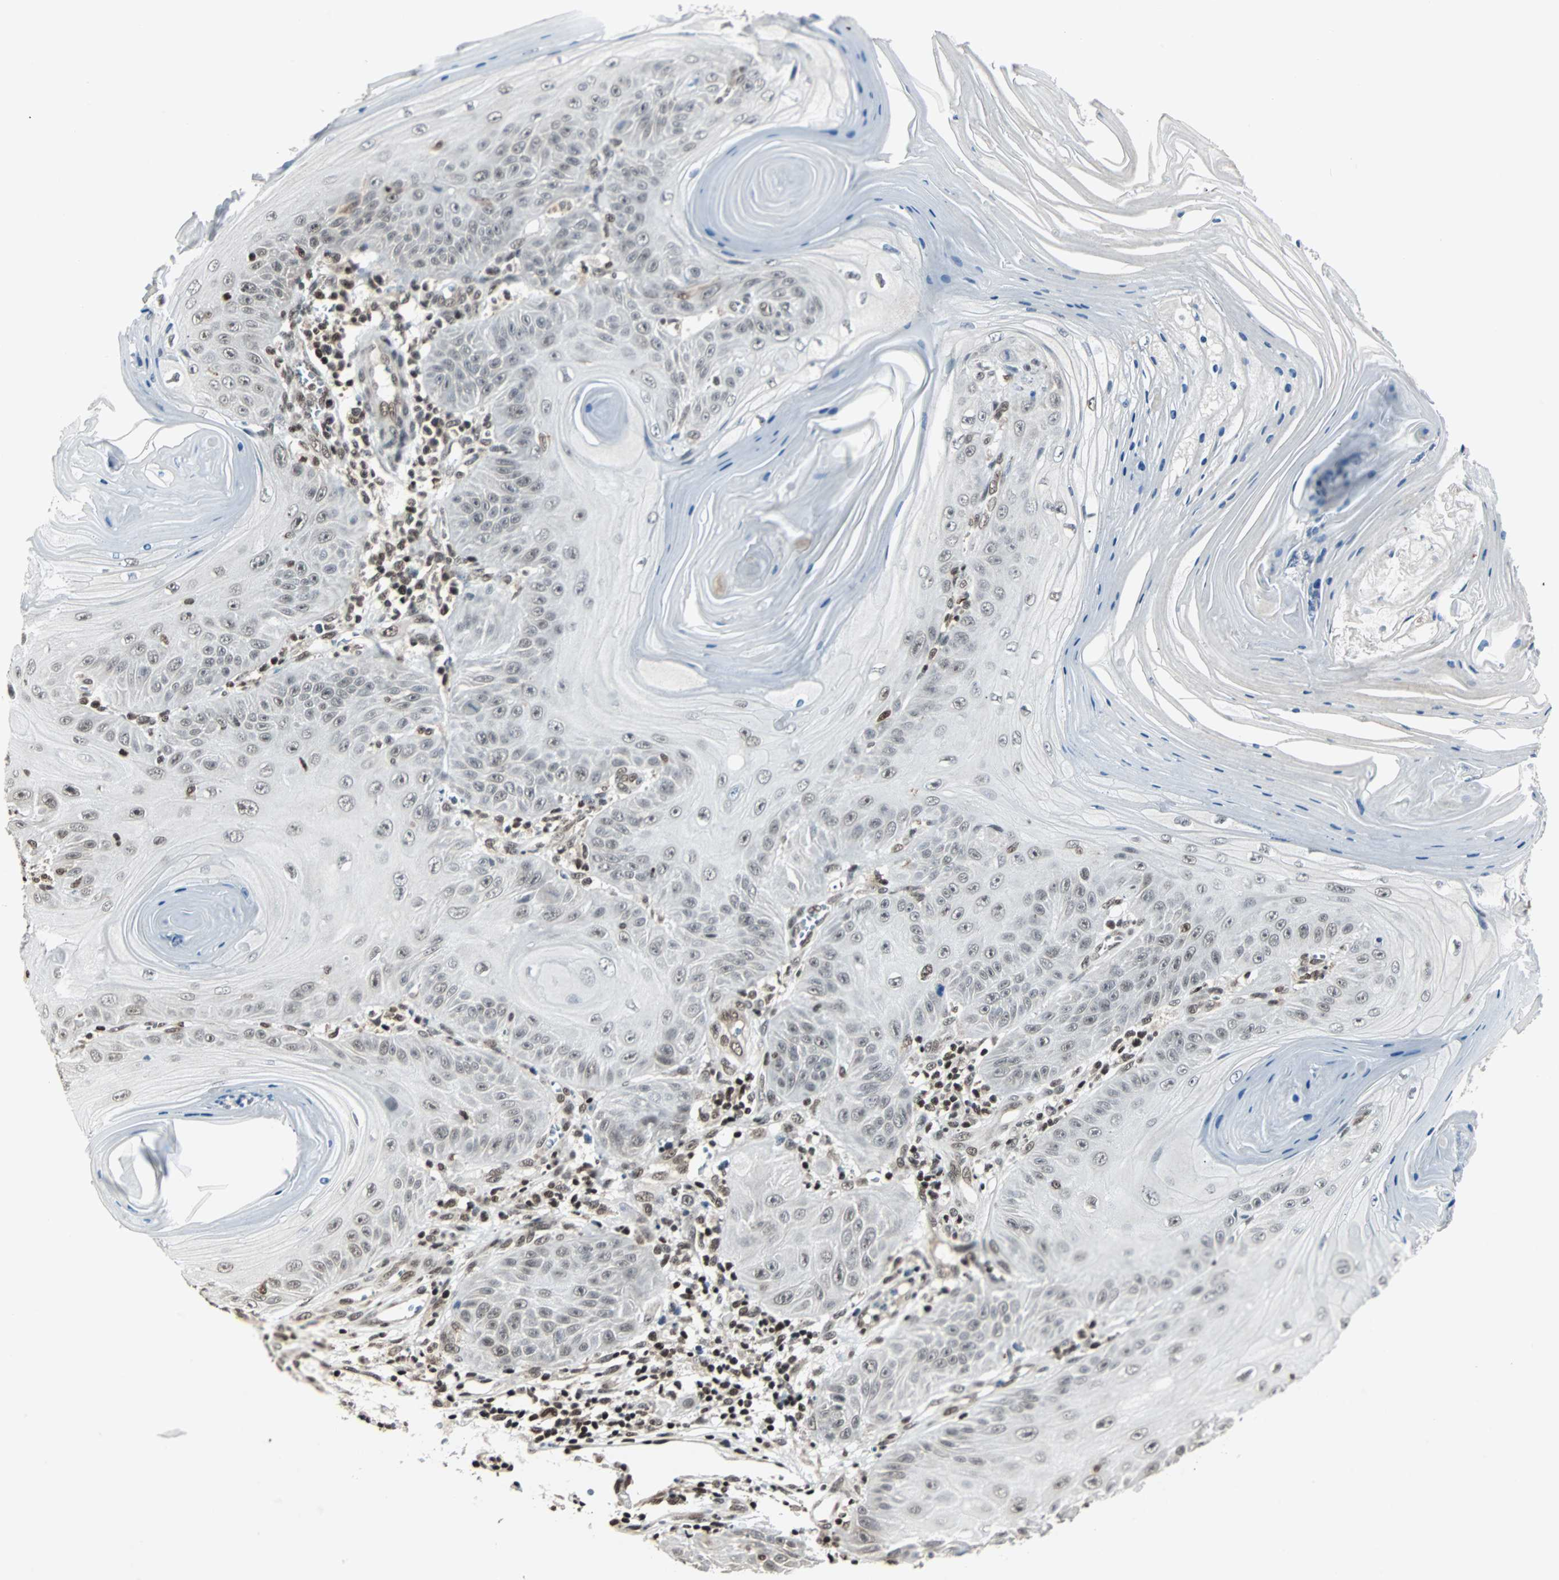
{"staining": {"intensity": "weak", "quantity": ">75%", "location": "nuclear"}, "tissue": "skin cancer", "cell_type": "Tumor cells", "image_type": "cancer", "snomed": [{"axis": "morphology", "description": "Squamous cell carcinoma, NOS"}, {"axis": "topography", "description": "Skin"}], "caption": "Protein analysis of skin cancer (squamous cell carcinoma) tissue reveals weak nuclear expression in about >75% of tumor cells.", "gene": "TERF2IP", "patient": {"sex": "female", "age": 78}}